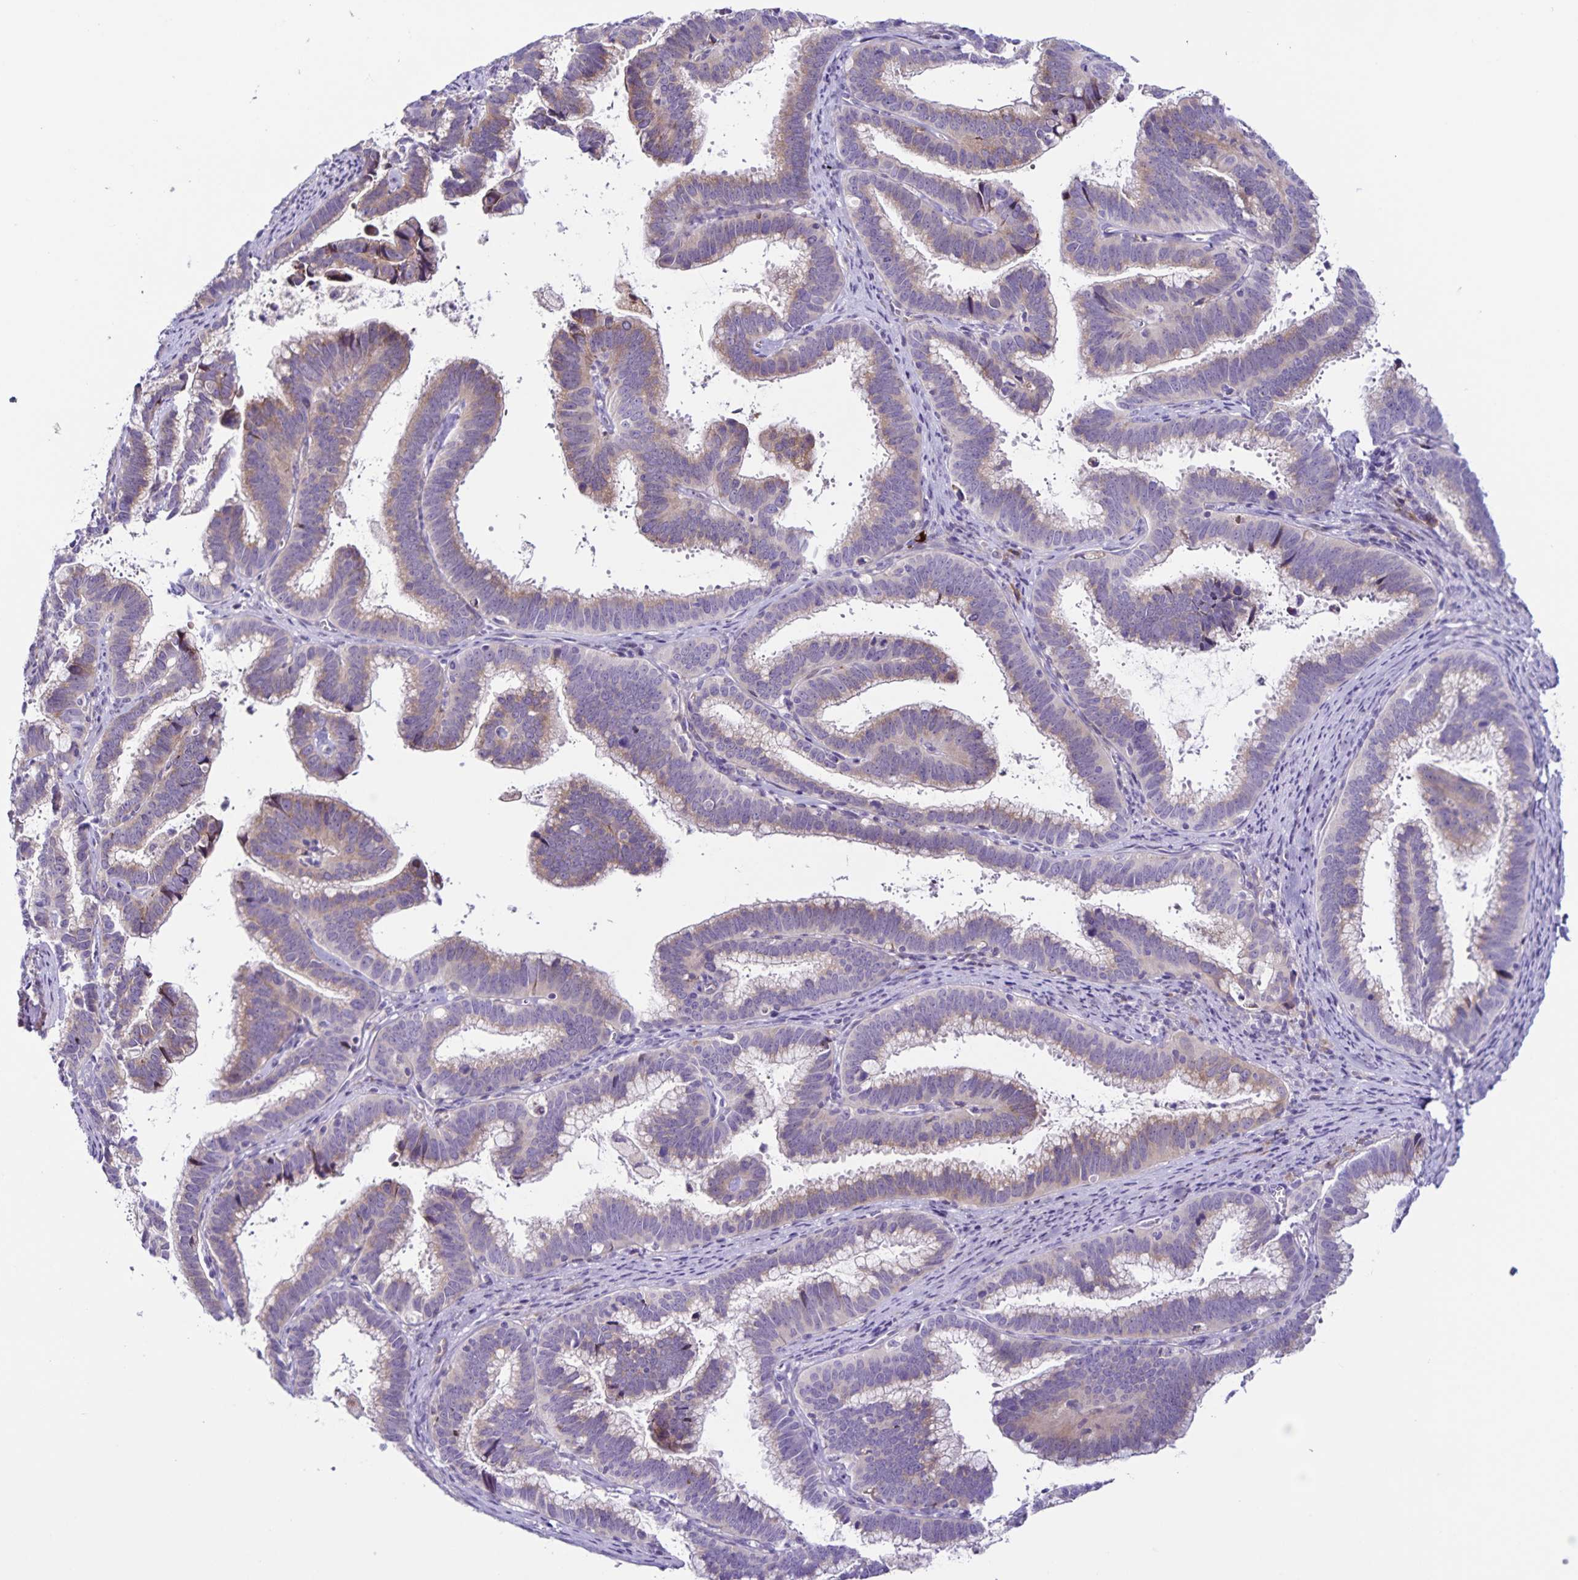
{"staining": {"intensity": "weak", "quantity": "25%-75%", "location": "cytoplasmic/membranous"}, "tissue": "cervical cancer", "cell_type": "Tumor cells", "image_type": "cancer", "snomed": [{"axis": "morphology", "description": "Adenocarcinoma, NOS"}, {"axis": "topography", "description": "Cervix"}], "caption": "Immunohistochemistry of human cervical cancer (adenocarcinoma) reveals low levels of weak cytoplasmic/membranous staining in approximately 25%-75% of tumor cells. The staining is performed using DAB brown chromogen to label protein expression. The nuclei are counter-stained blue using hematoxylin.", "gene": "RNFT2", "patient": {"sex": "female", "age": 61}}